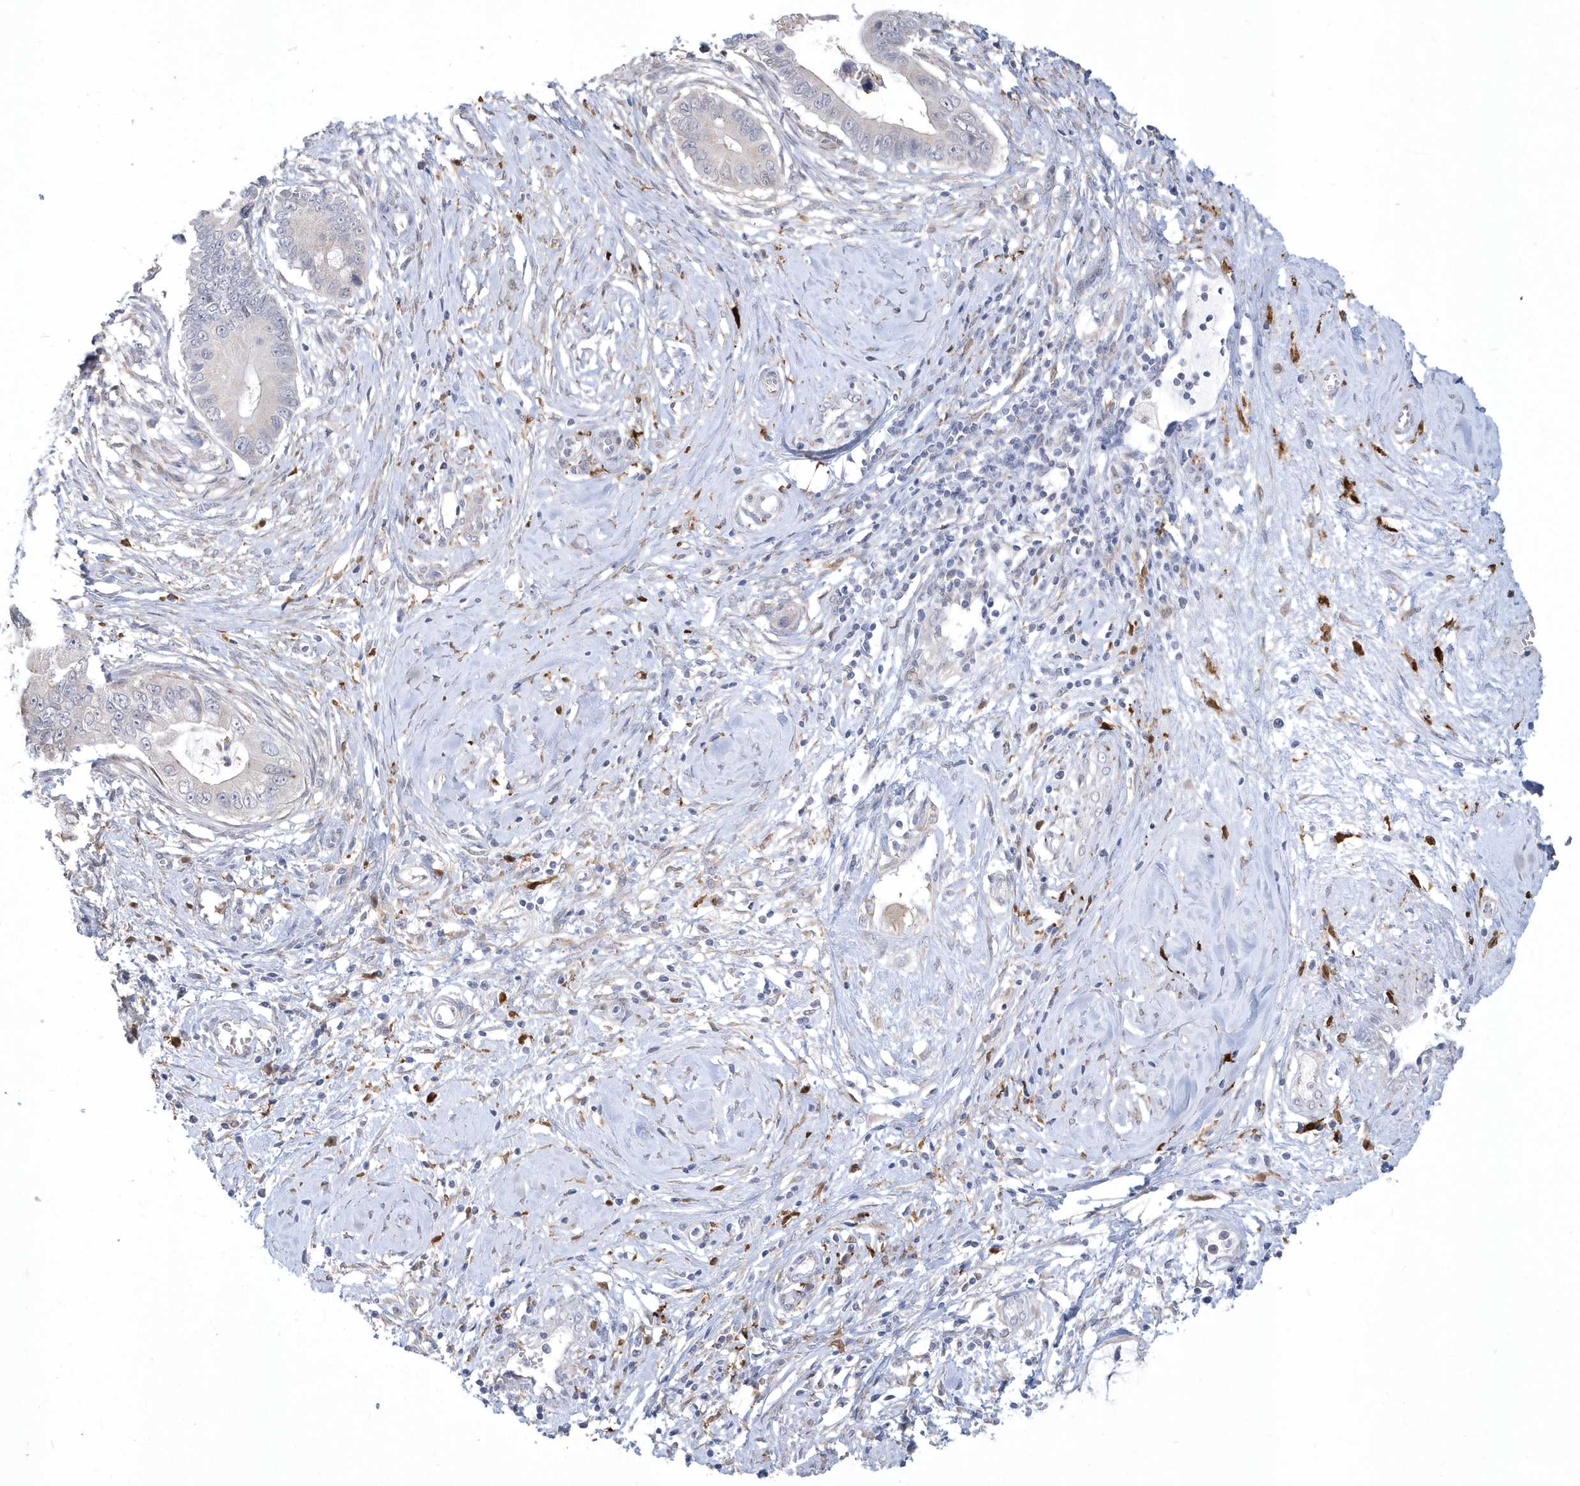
{"staining": {"intensity": "negative", "quantity": "none", "location": "none"}, "tissue": "cervical cancer", "cell_type": "Tumor cells", "image_type": "cancer", "snomed": [{"axis": "morphology", "description": "Adenocarcinoma, NOS"}, {"axis": "topography", "description": "Cervix"}], "caption": "DAB immunohistochemical staining of human cervical cancer (adenocarcinoma) shows no significant expression in tumor cells. (Stains: DAB IHC with hematoxylin counter stain, Microscopy: brightfield microscopy at high magnification).", "gene": "TSPEAR", "patient": {"sex": "female", "age": 44}}